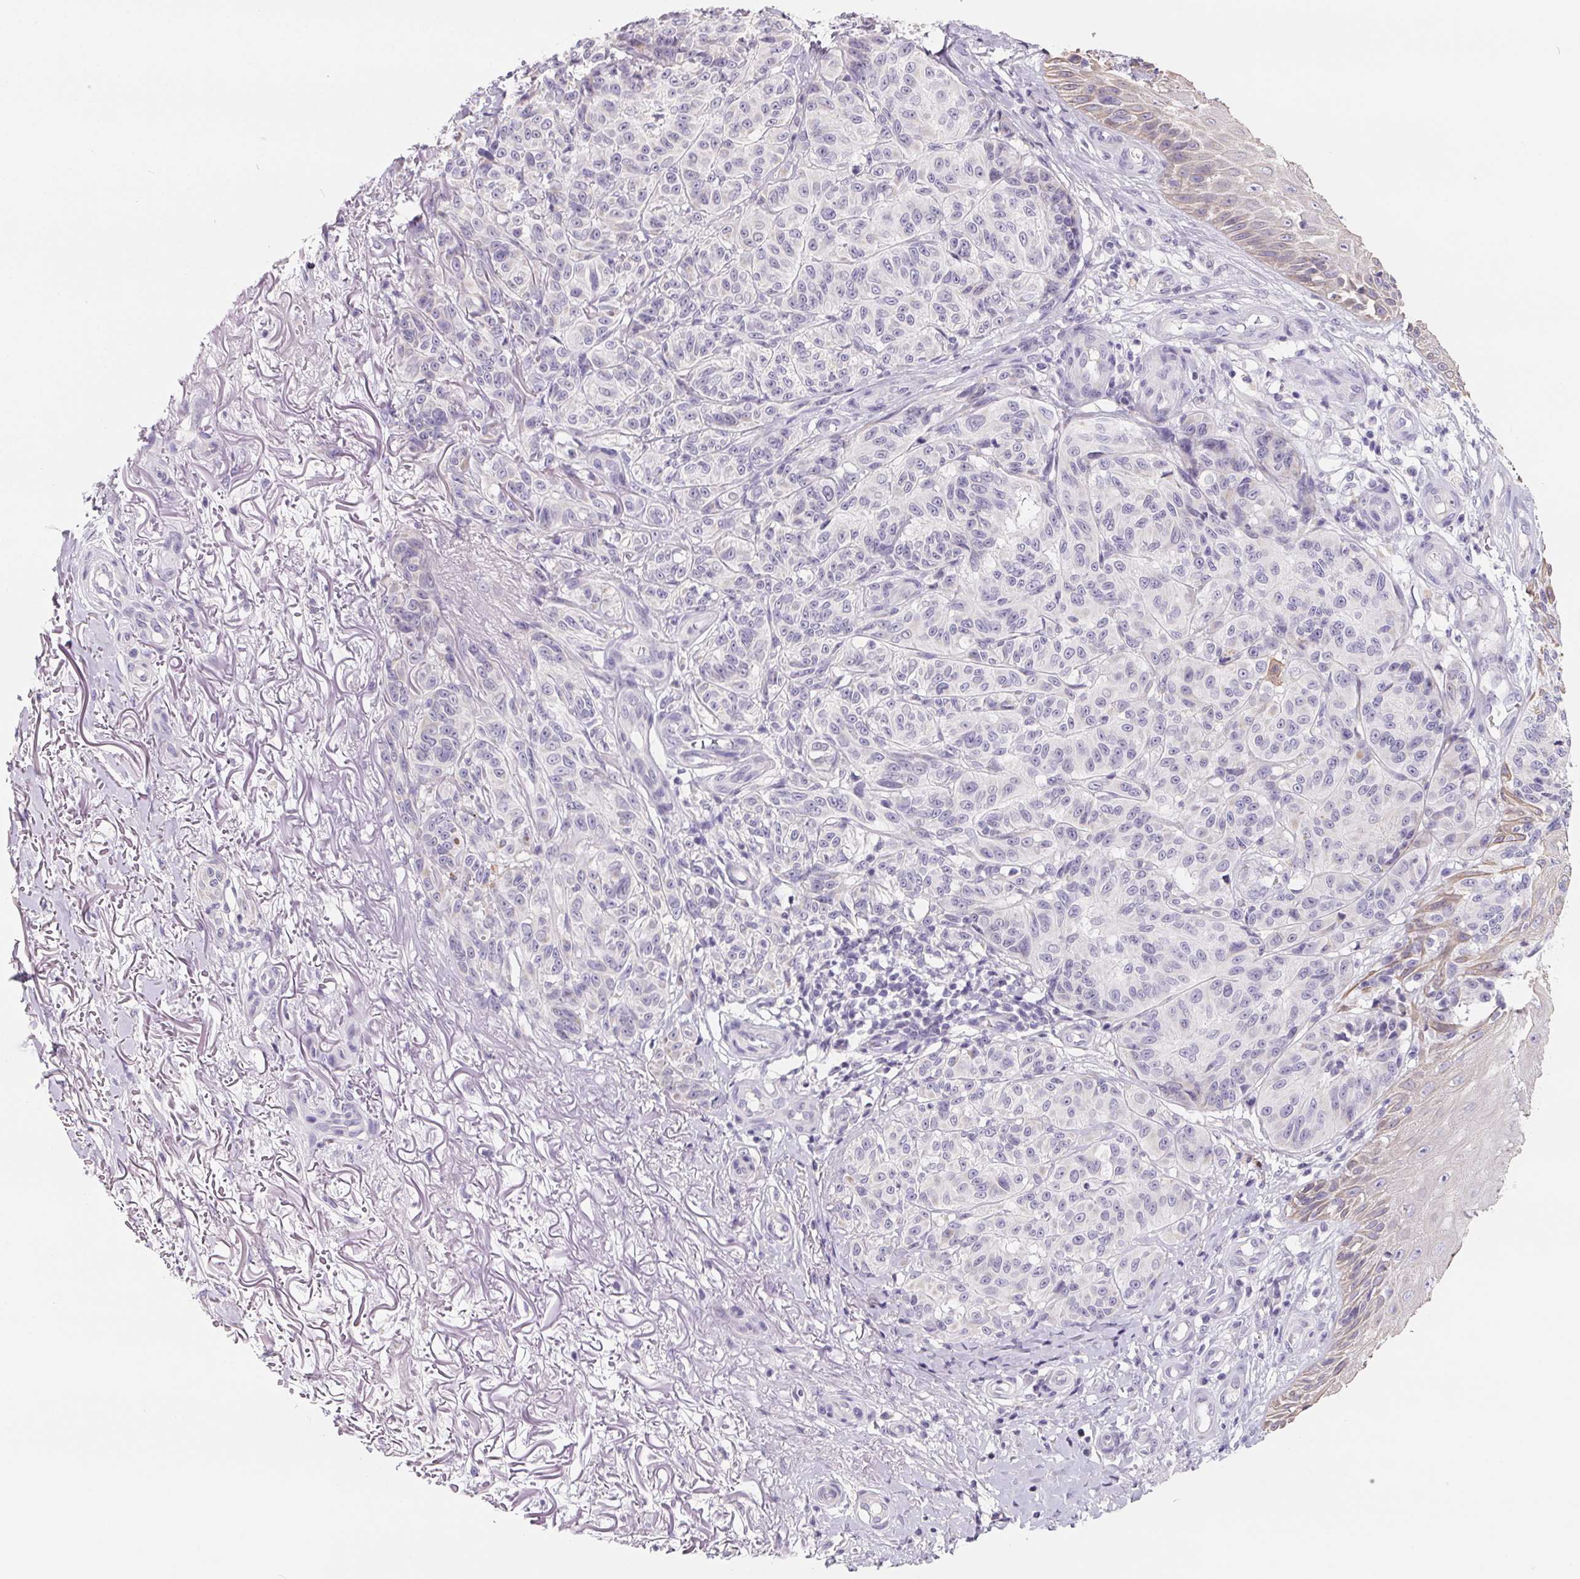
{"staining": {"intensity": "negative", "quantity": "none", "location": "none"}, "tissue": "melanoma", "cell_type": "Tumor cells", "image_type": "cancer", "snomed": [{"axis": "morphology", "description": "Malignant melanoma, NOS"}, {"axis": "topography", "description": "Skin"}], "caption": "High magnification brightfield microscopy of malignant melanoma stained with DAB (brown) and counterstained with hematoxylin (blue): tumor cells show no significant positivity. (Brightfield microscopy of DAB immunohistochemistry (IHC) at high magnification).", "gene": "FDX1", "patient": {"sex": "female", "age": 85}}